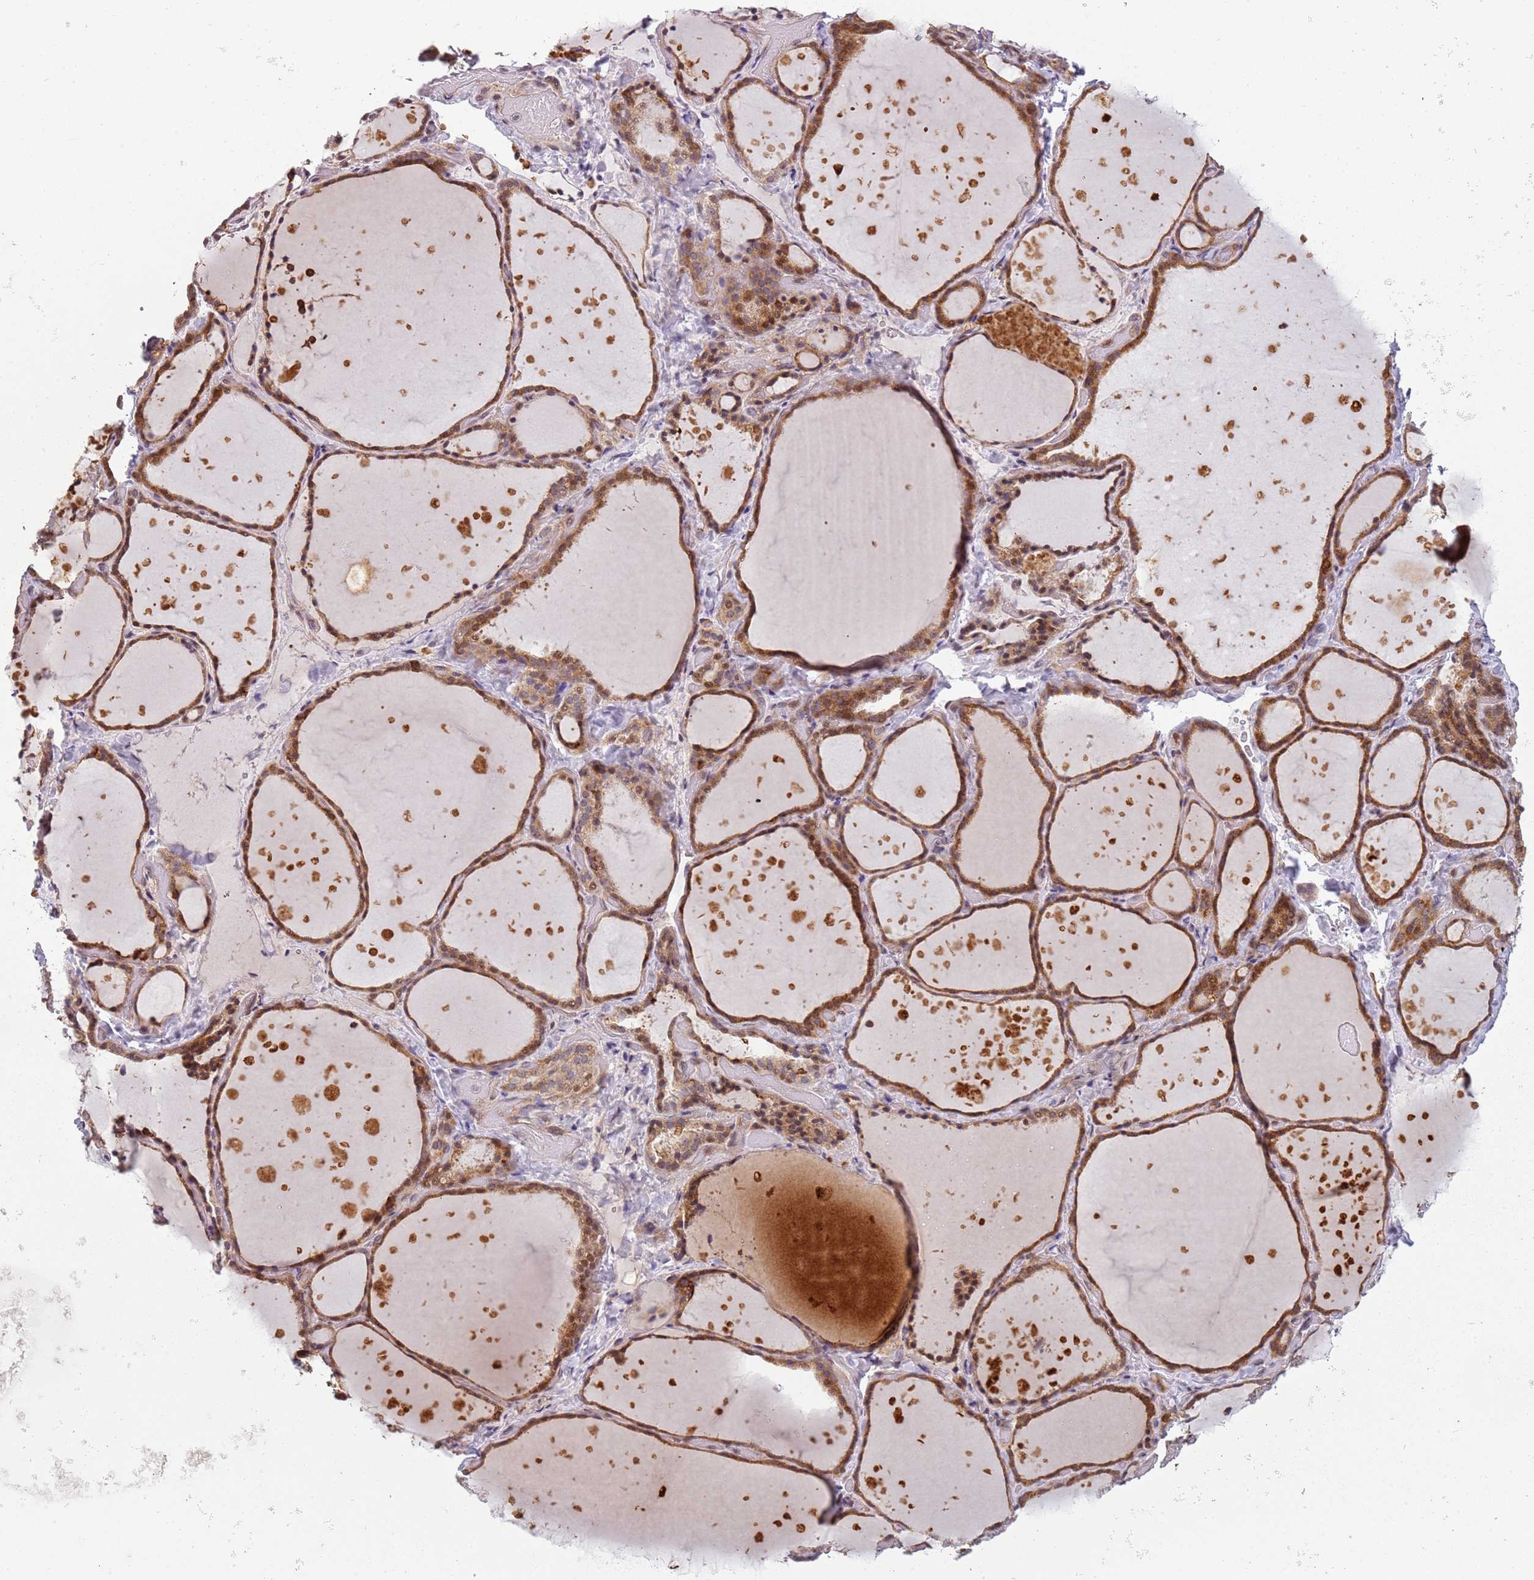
{"staining": {"intensity": "moderate", "quantity": ">75%", "location": "cytoplasmic/membranous,nuclear"}, "tissue": "thyroid gland", "cell_type": "Glandular cells", "image_type": "normal", "snomed": [{"axis": "morphology", "description": "Normal tissue, NOS"}, {"axis": "topography", "description": "Thyroid gland"}], "caption": "Benign thyroid gland shows moderate cytoplasmic/membranous,nuclear staining in approximately >75% of glandular cells The staining is performed using DAB brown chromogen to label protein expression. The nuclei are counter-stained blue using hematoxylin..", "gene": "CHURC1", "patient": {"sex": "female", "age": 44}}